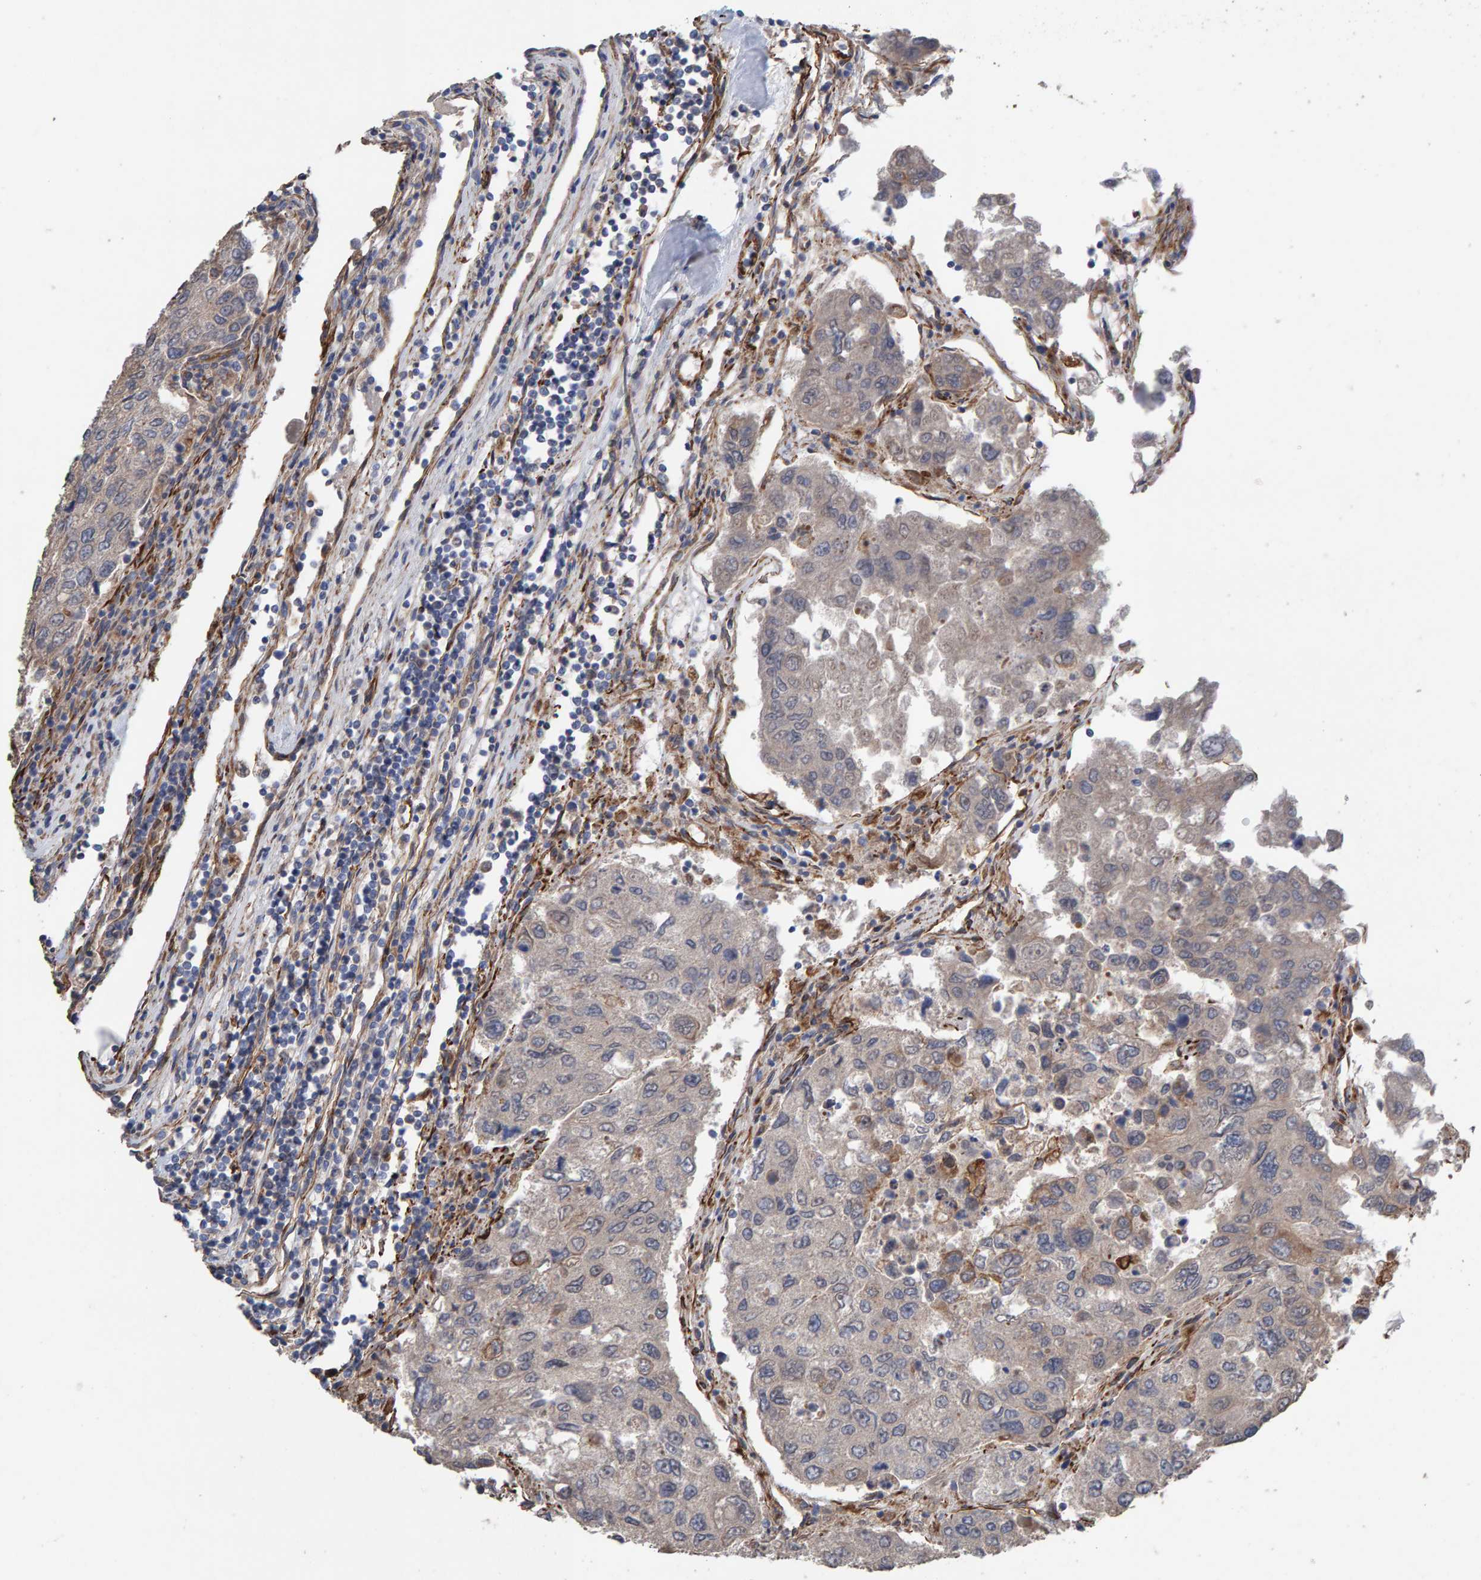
{"staining": {"intensity": "negative", "quantity": "none", "location": "none"}, "tissue": "urothelial cancer", "cell_type": "Tumor cells", "image_type": "cancer", "snomed": [{"axis": "morphology", "description": "Urothelial carcinoma, High grade"}, {"axis": "topography", "description": "Lymph node"}, {"axis": "topography", "description": "Urinary bladder"}], "caption": "Tumor cells are negative for brown protein staining in urothelial carcinoma (high-grade).", "gene": "ZNF347", "patient": {"sex": "male", "age": 51}}